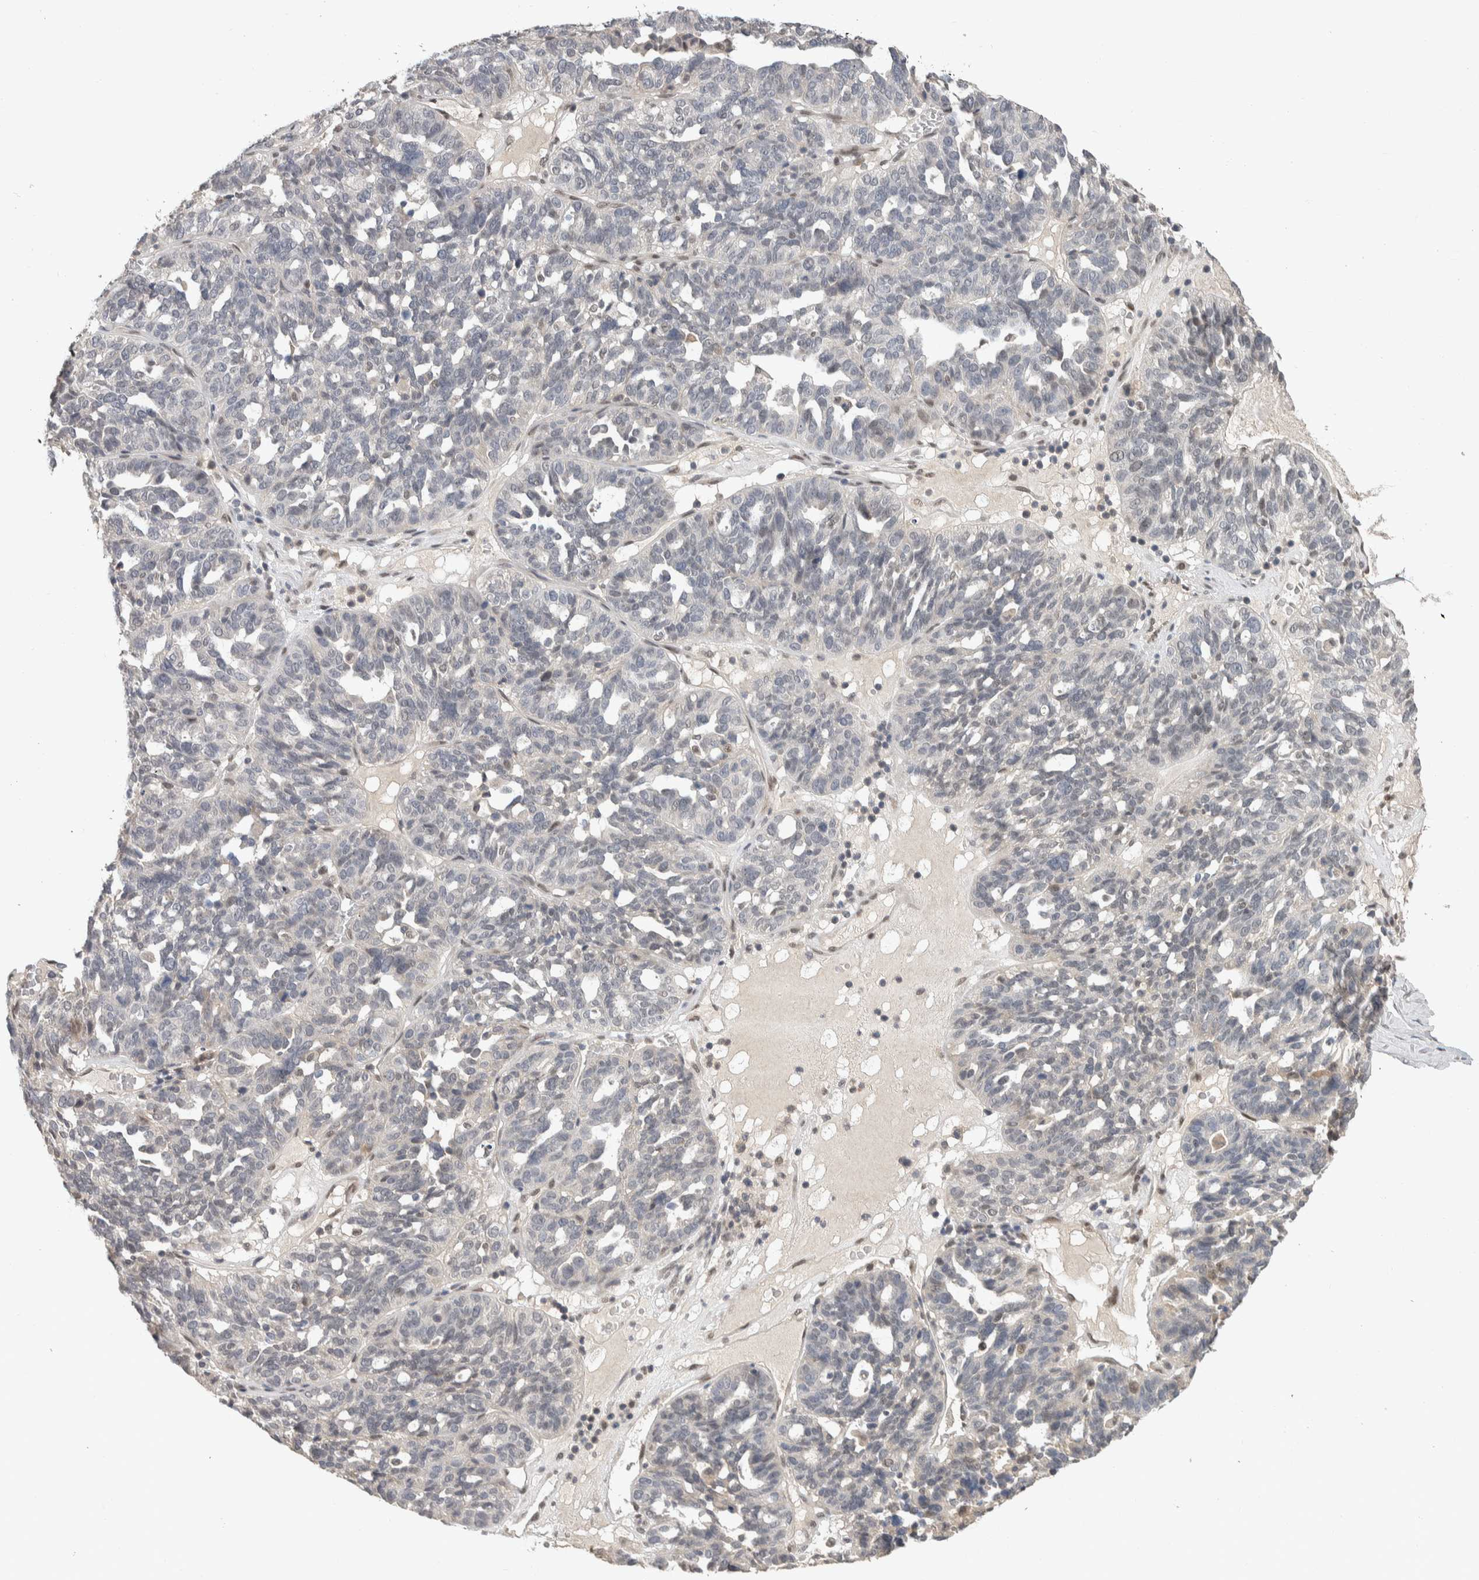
{"staining": {"intensity": "negative", "quantity": "none", "location": "none"}, "tissue": "ovarian cancer", "cell_type": "Tumor cells", "image_type": "cancer", "snomed": [{"axis": "morphology", "description": "Cystadenocarcinoma, serous, NOS"}, {"axis": "topography", "description": "Ovary"}], "caption": "Tumor cells show no significant staining in serous cystadenocarcinoma (ovarian).", "gene": "CYSRT1", "patient": {"sex": "female", "age": 59}}